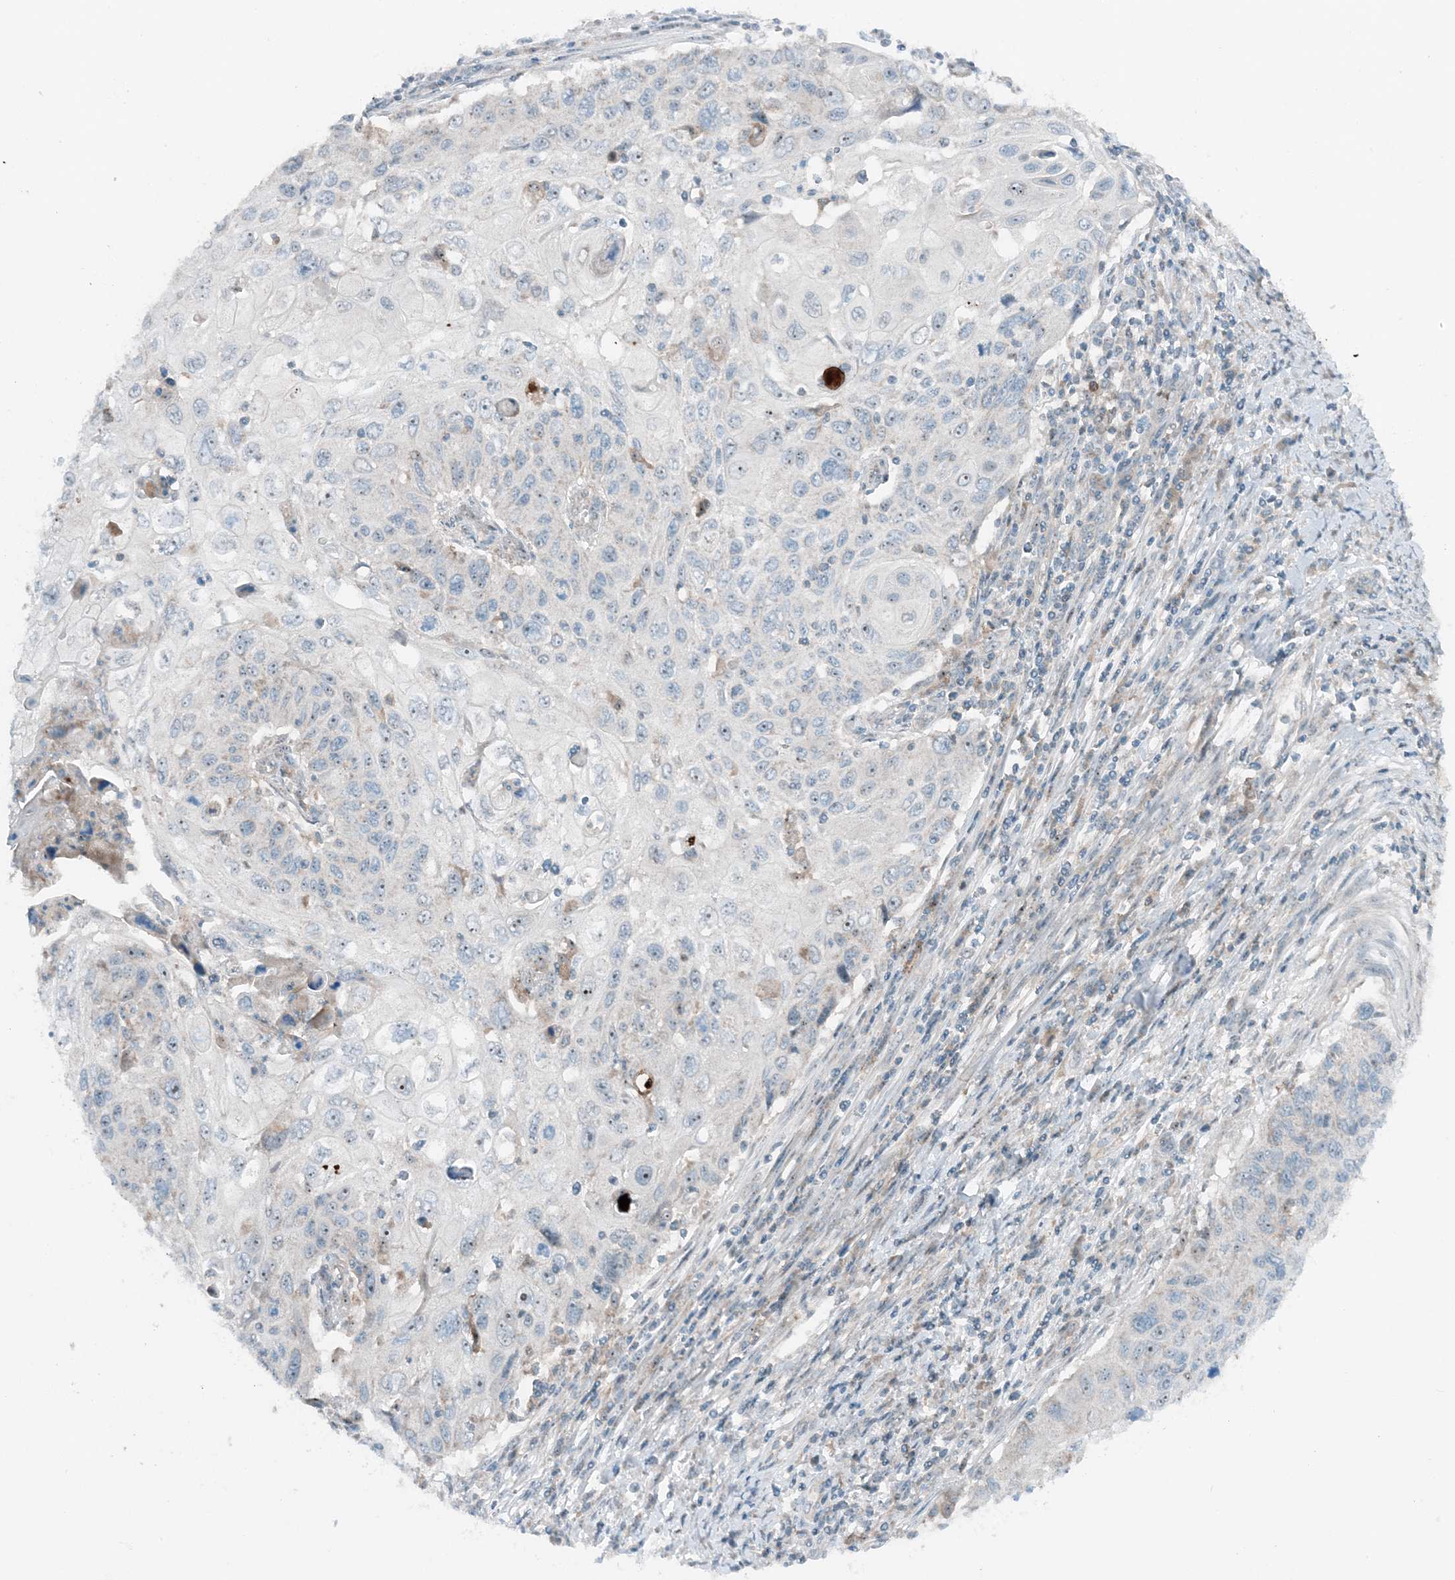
{"staining": {"intensity": "negative", "quantity": "none", "location": "none"}, "tissue": "cervical cancer", "cell_type": "Tumor cells", "image_type": "cancer", "snomed": [{"axis": "morphology", "description": "Squamous cell carcinoma, NOS"}, {"axis": "topography", "description": "Cervix"}], "caption": "This is an immunohistochemistry photomicrograph of human cervical cancer (squamous cell carcinoma). There is no positivity in tumor cells.", "gene": "MITD1", "patient": {"sex": "female", "age": 70}}